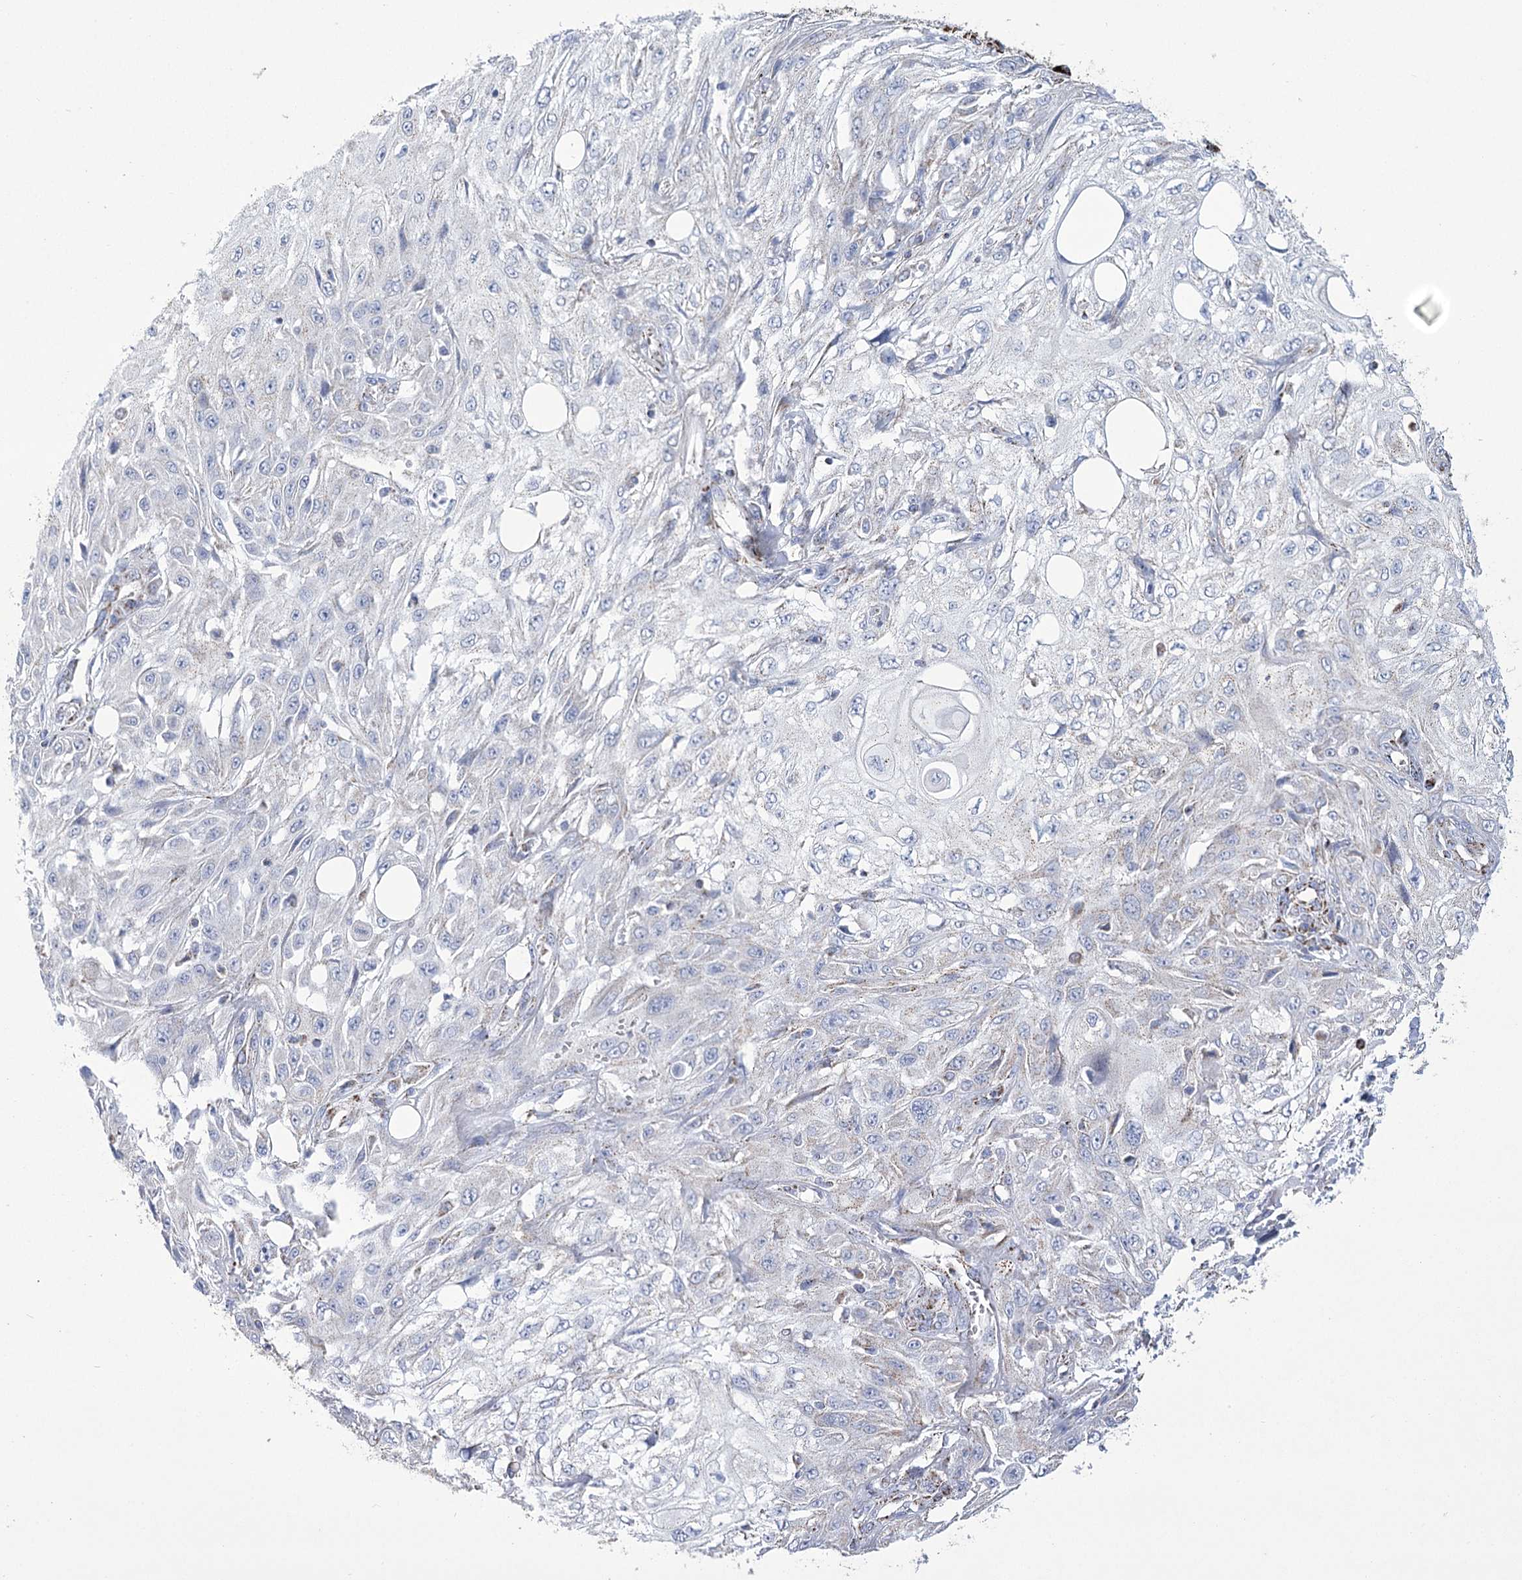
{"staining": {"intensity": "moderate", "quantity": "<25%", "location": "cytoplasmic/membranous"}, "tissue": "skin cancer", "cell_type": "Tumor cells", "image_type": "cancer", "snomed": [{"axis": "morphology", "description": "Squamous cell carcinoma, NOS"}, {"axis": "topography", "description": "Skin"}], "caption": "The immunohistochemical stain labels moderate cytoplasmic/membranous expression in tumor cells of squamous cell carcinoma (skin) tissue.", "gene": "PDHB", "patient": {"sex": "male", "age": 75}}